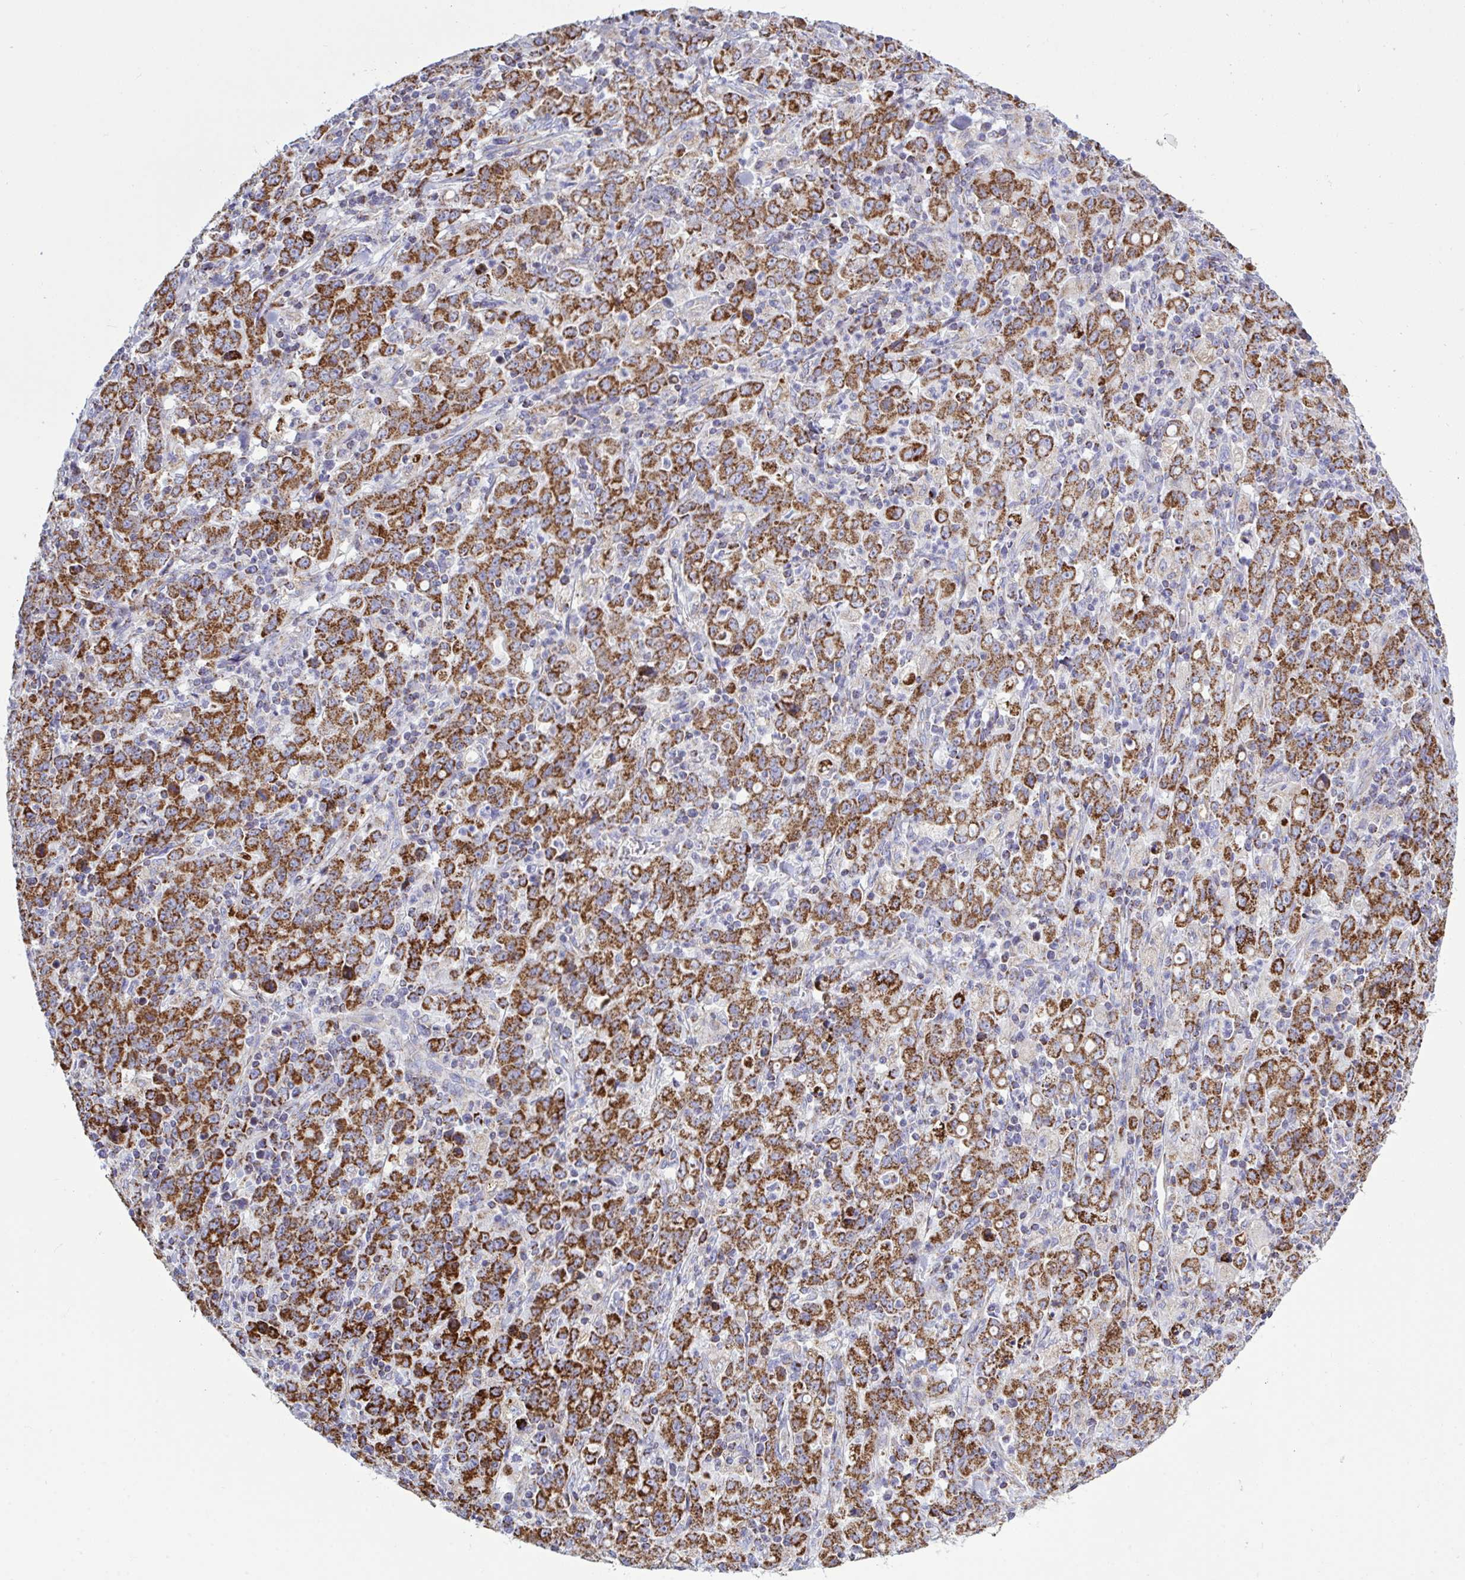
{"staining": {"intensity": "strong", "quantity": ">75%", "location": "cytoplasmic/membranous"}, "tissue": "stomach cancer", "cell_type": "Tumor cells", "image_type": "cancer", "snomed": [{"axis": "morphology", "description": "Adenocarcinoma, NOS"}, {"axis": "topography", "description": "Stomach, upper"}], "caption": "Immunohistochemical staining of adenocarcinoma (stomach) exhibits high levels of strong cytoplasmic/membranous positivity in approximately >75% of tumor cells. The protein of interest is shown in brown color, while the nuclei are stained blue.", "gene": "HSPE1", "patient": {"sex": "male", "age": 69}}